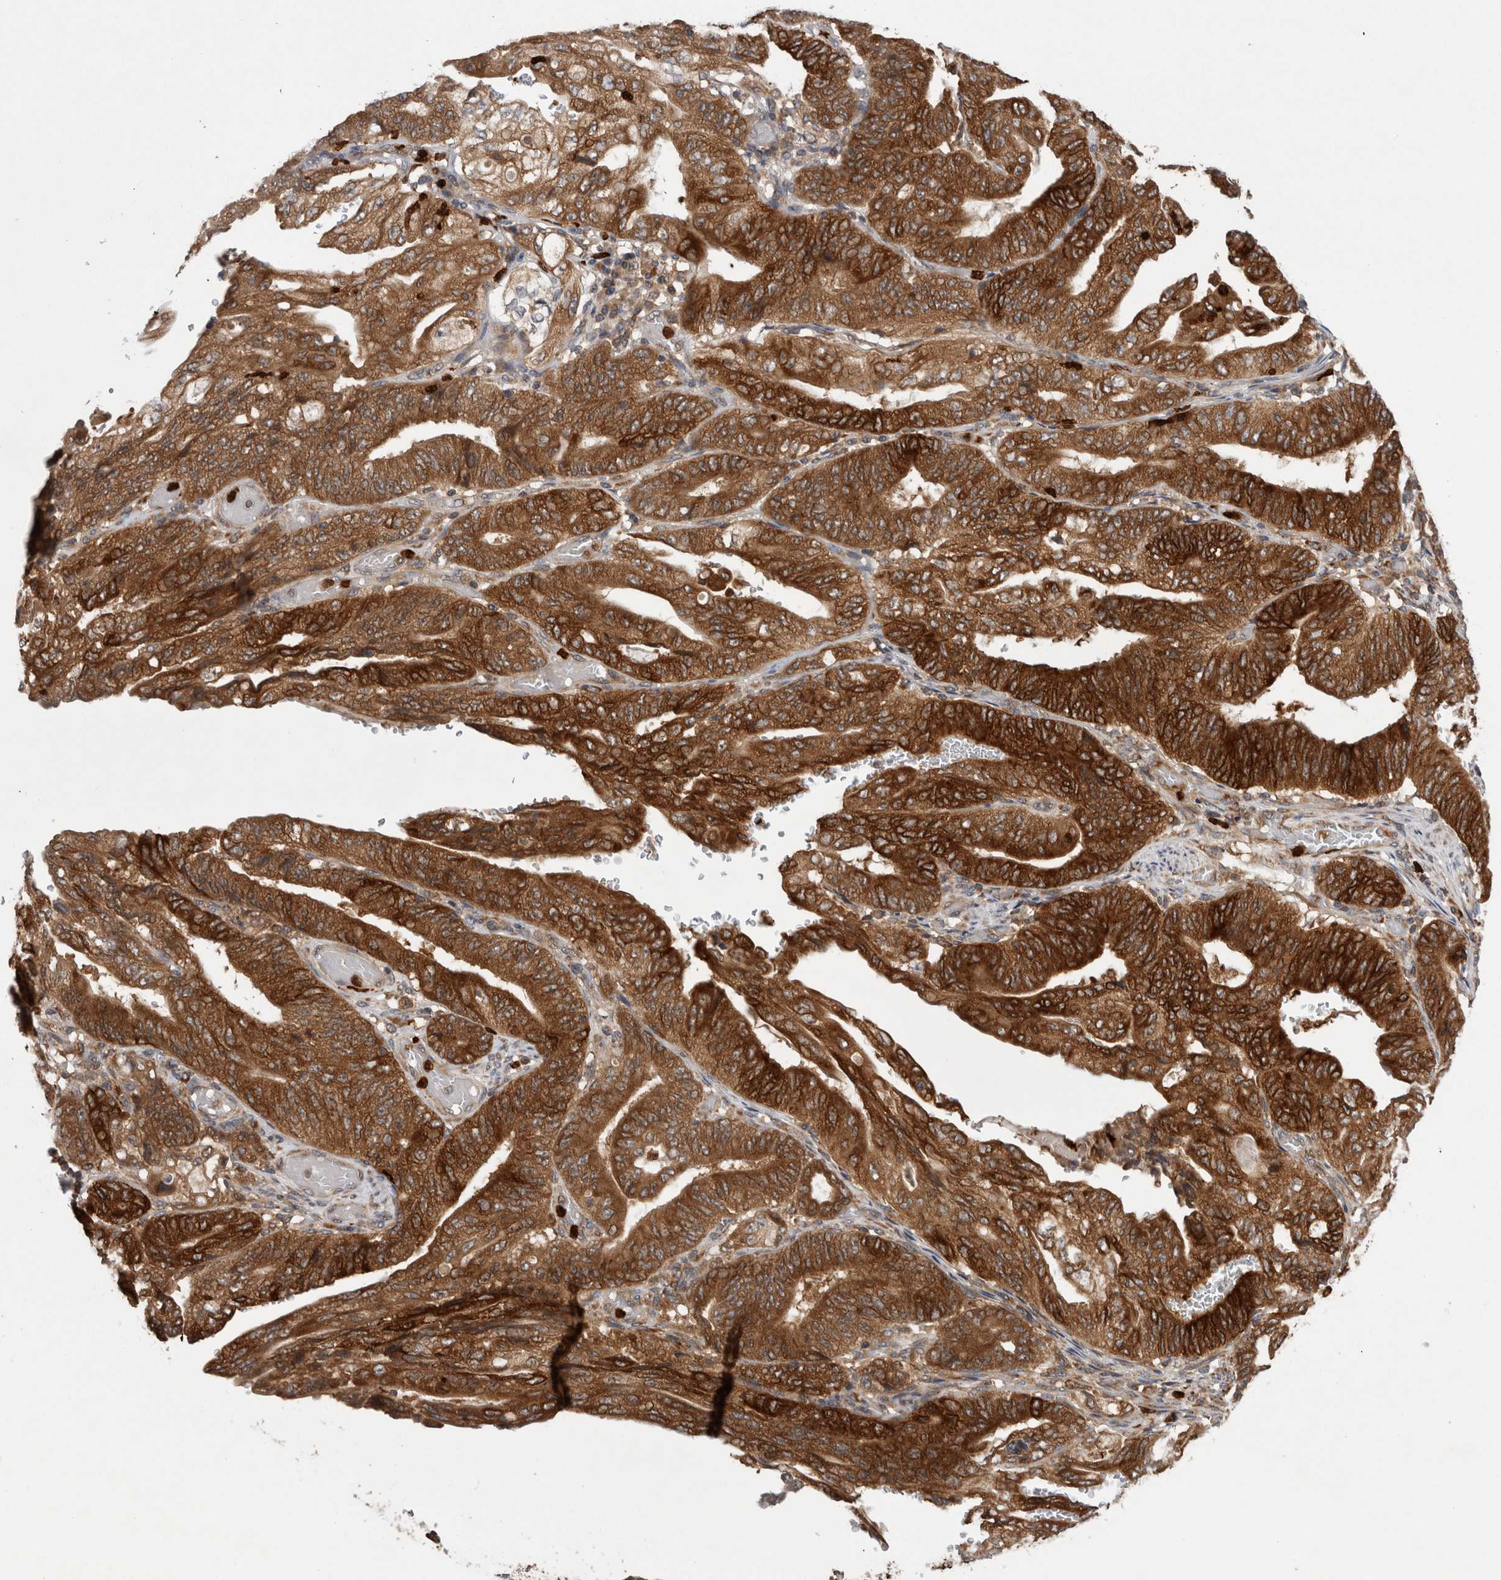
{"staining": {"intensity": "strong", "quantity": ">75%", "location": "cytoplasmic/membranous"}, "tissue": "stomach cancer", "cell_type": "Tumor cells", "image_type": "cancer", "snomed": [{"axis": "morphology", "description": "Adenocarcinoma, NOS"}, {"axis": "topography", "description": "Stomach"}], "caption": "The micrograph shows a brown stain indicating the presence of a protein in the cytoplasmic/membranous of tumor cells in adenocarcinoma (stomach). The protein is shown in brown color, while the nuclei are stained blue.", "gene": "PDCD2", "patient": {"sex": "female", "age": 73}}